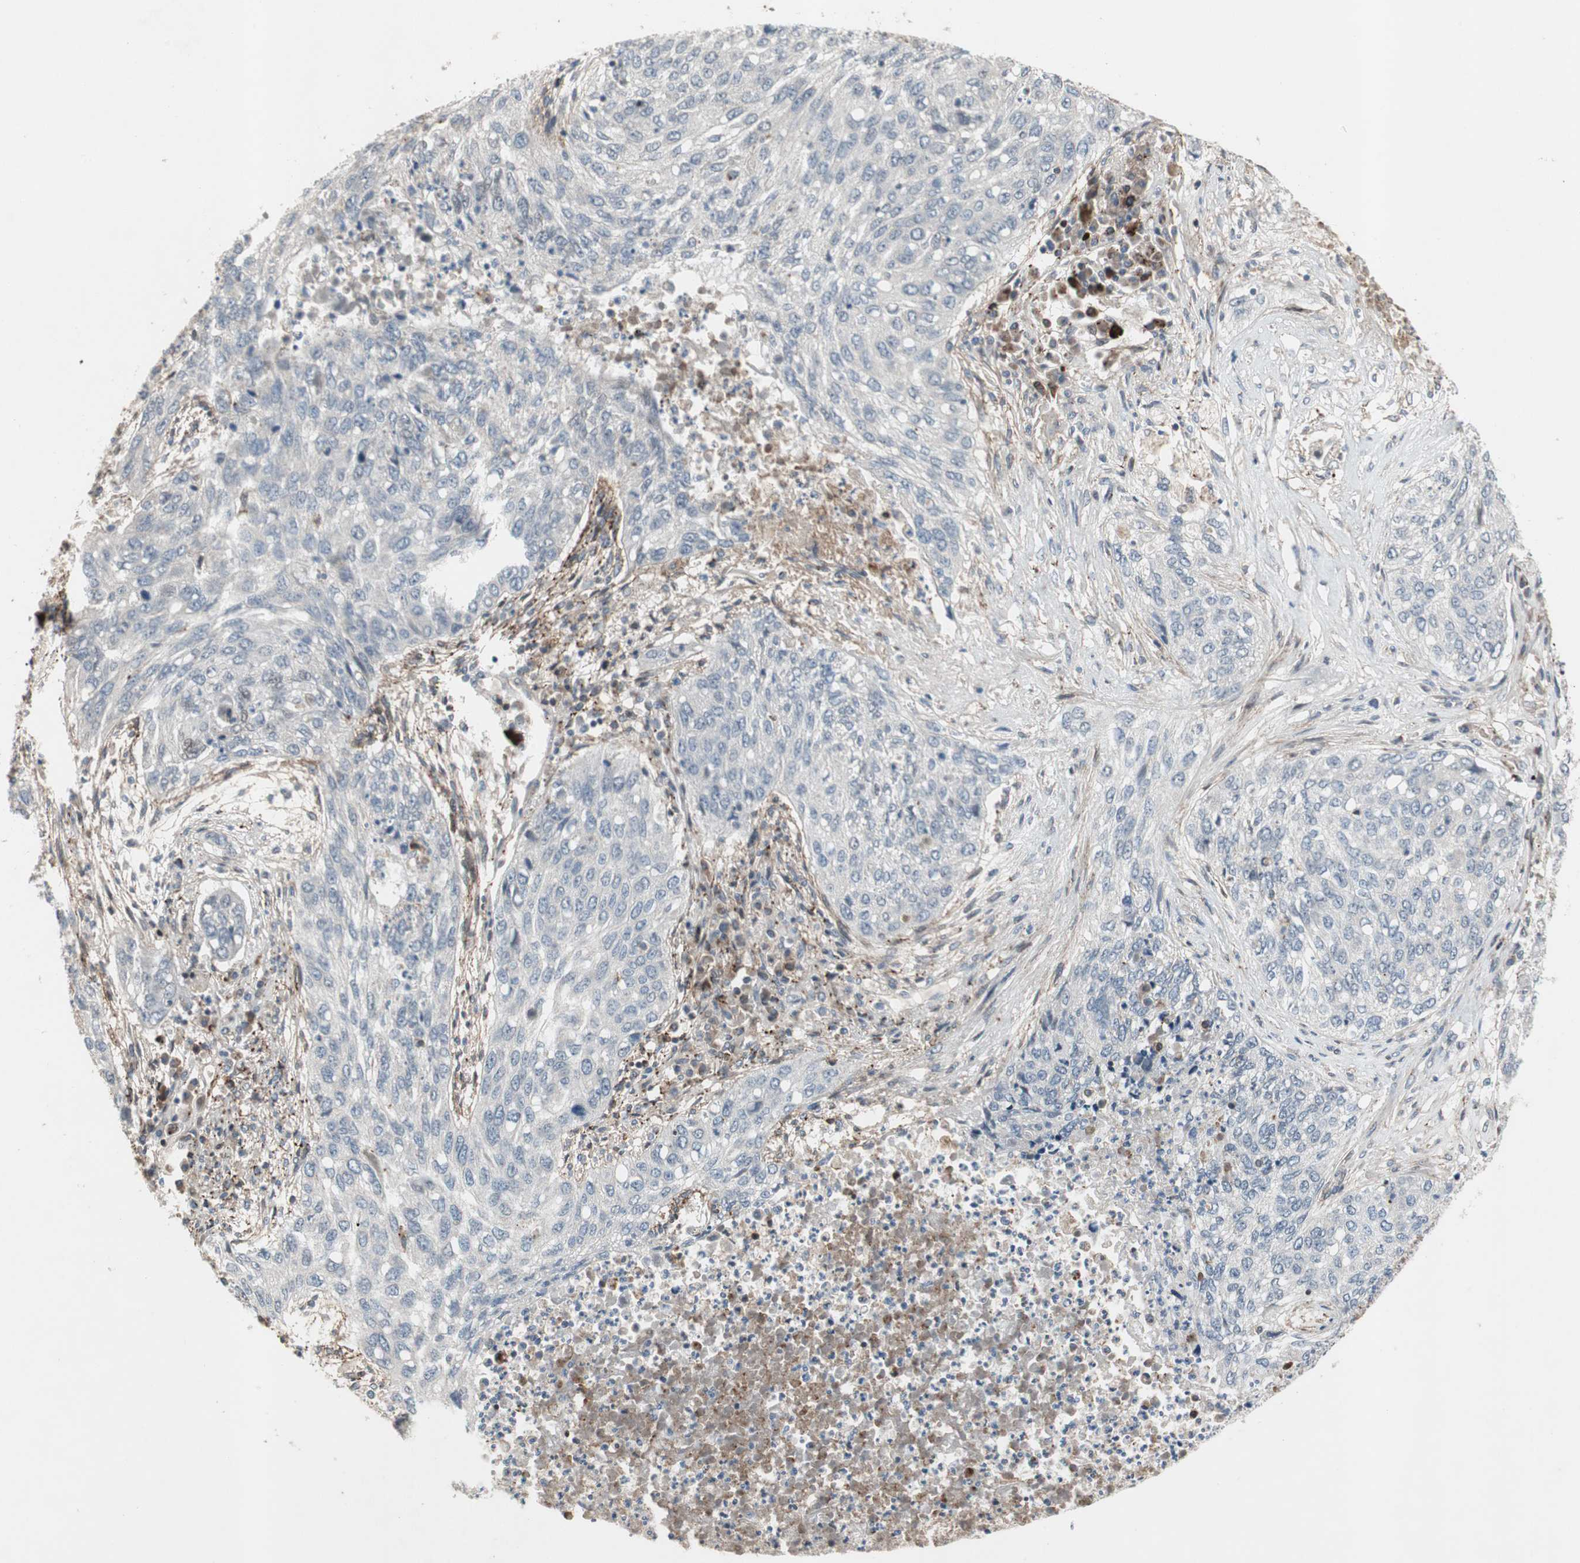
{"staining": {"intensity": "negative", "quantity": "none", "location": "none"}, "tissue": "lung cancer", "cell_type": "Tumor cells", "image_type": "cancer", "snomed": [{"axis": "morphology", "description": "Squamous cell carcinoma, NOS"}, {"axis": "topography", "description": "Lung"}], "caption": "An immunohistochemistry (IHC) micrograph of lung cancer (squamous cell carcinoma) is shown. There is no staining in tumor cells of lung cancer (squamous cell carcinoma).", "gene": "GRHL1", "patient": {"sex": "female", "age": 63}}